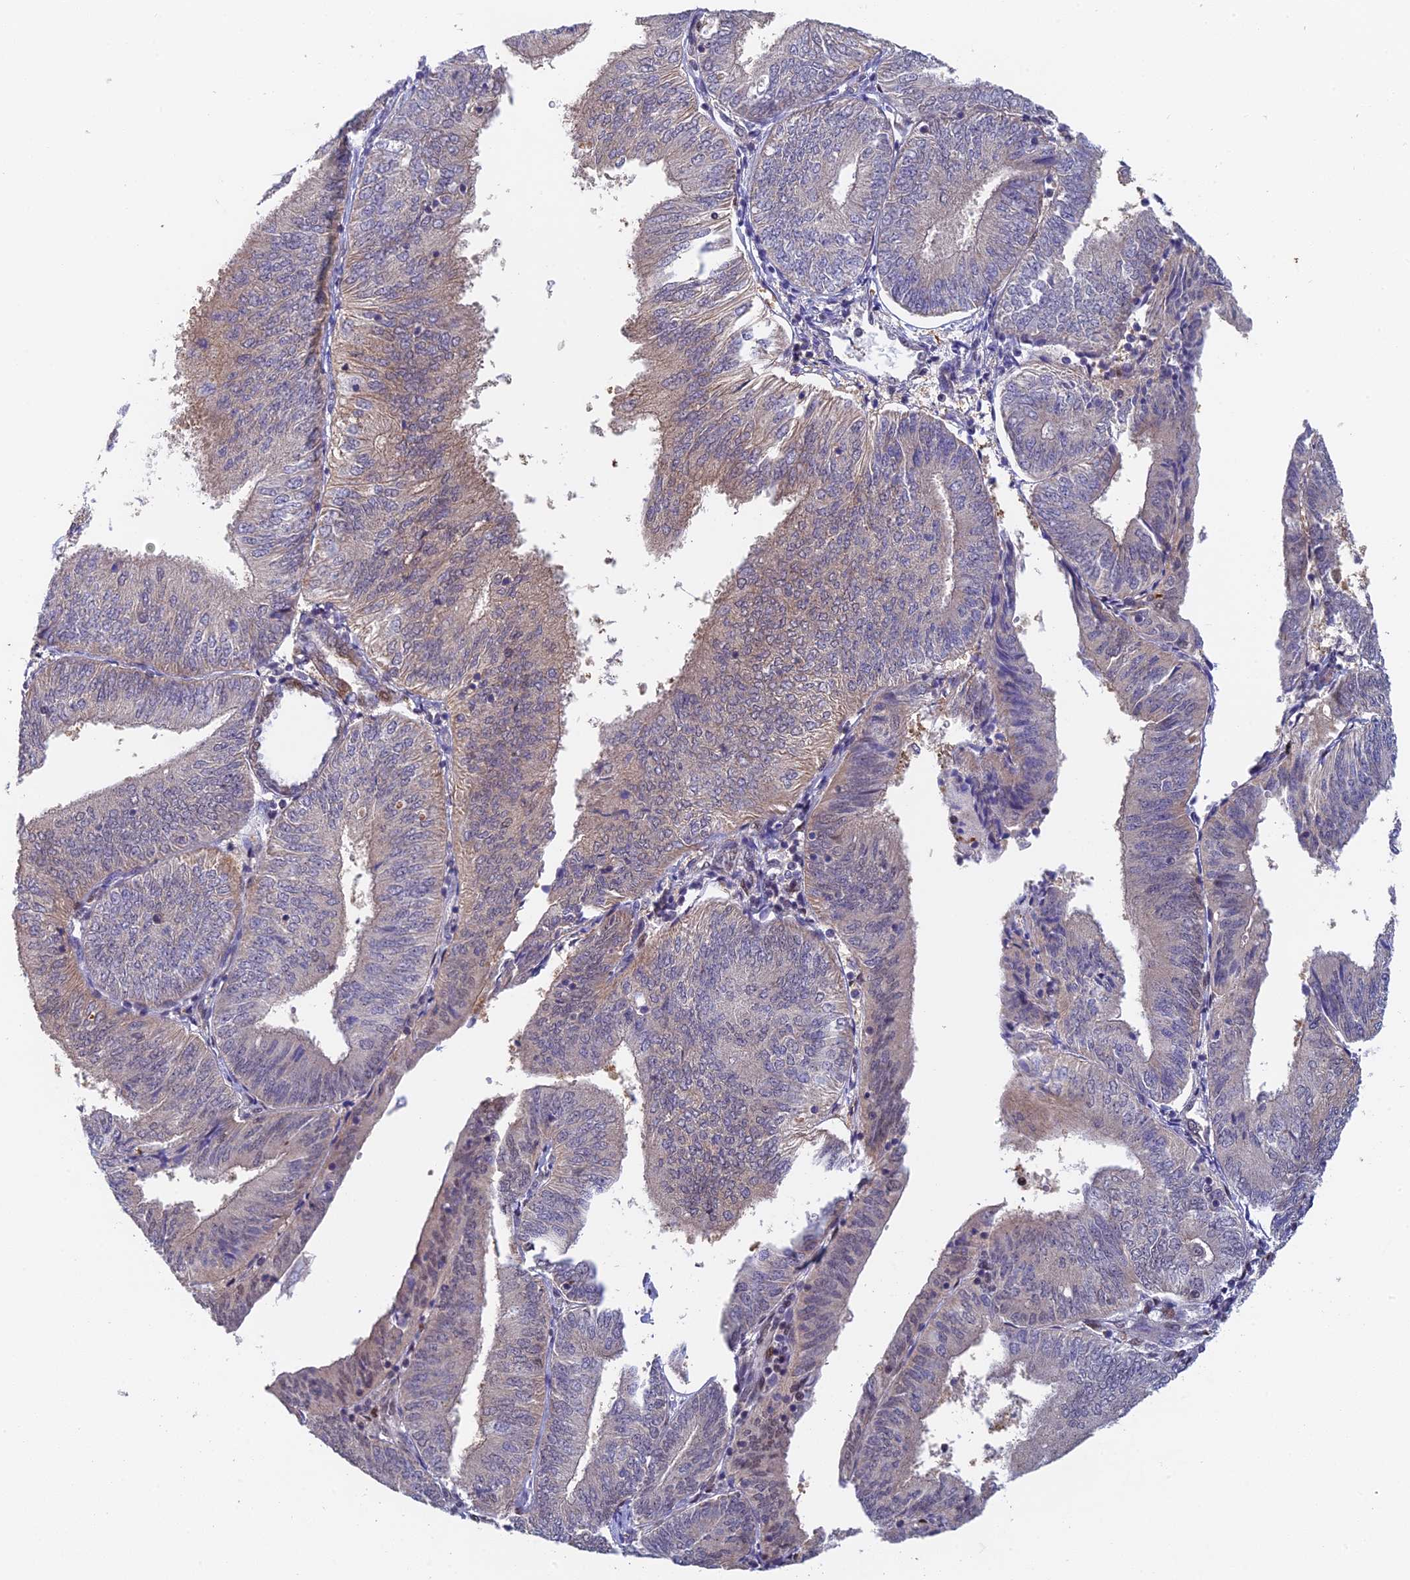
{"staining": {"intensity": "weak", "quantity": "<25%", "location": "cytoplasmic/membranous,nuclear"}, "tissue": "endometrial cancer", "cell_type": "Tumor cells", "image_type": "cancer", "snomed": [{"axis": "morphology", "description": "Adenocarcinoma, NOS"}, {"axis": "topography", "description": "Endometrium"}], "caption": "Tumor cells are negative for brown protein staining in adenocarcinoma (endometrial). (DAB (3,3'-diaminobenzidine) IHC with hematoxylin counter stain).", "gene": "MRPL17", "patient": {"sex": "female", "age": 58}}